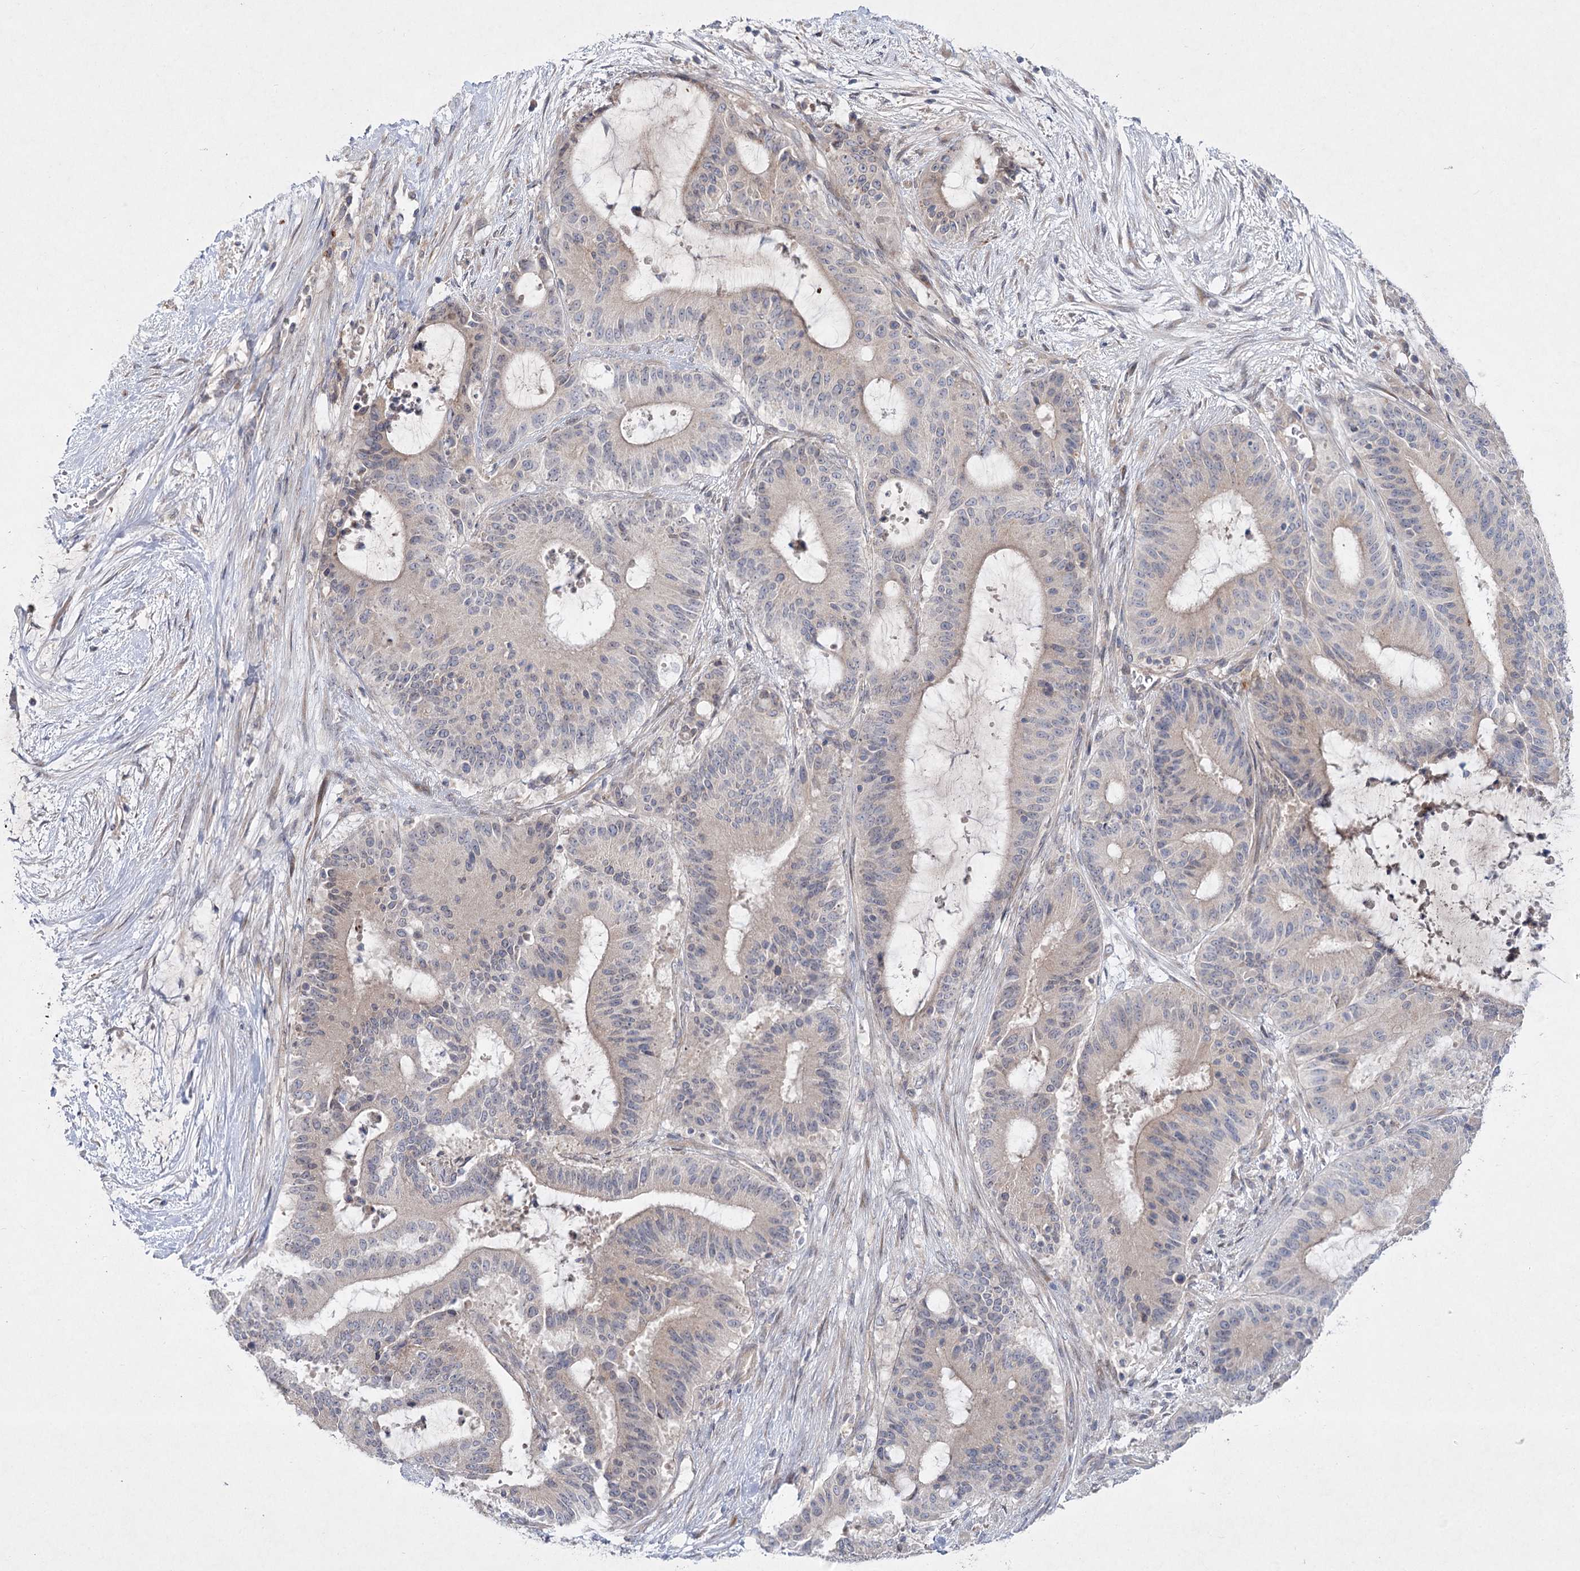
{"staining": {"intensity": "negative", "quantity": "none", "location": "none"}, "tissue": "liver cancer", "cell_type": "Tumor cells", "image_type": "cancer", "snomed": [{"axis": "morphology", "description": "Normal tissue, NOS"}, {"axis": "morphology", "description": "Cholangiocarcinoma"}, {"axis": "topography", "description": "Liver"}, {"axis": "topography", "description": "Peripheral nerve tissue"}], "caption": "Histopathology image shows no protein staining in tumor cells of liver cholangiocarcinoma tissue.", "gene": "SH3BP5L", "patient": {"sex": "female", "age": 73}}